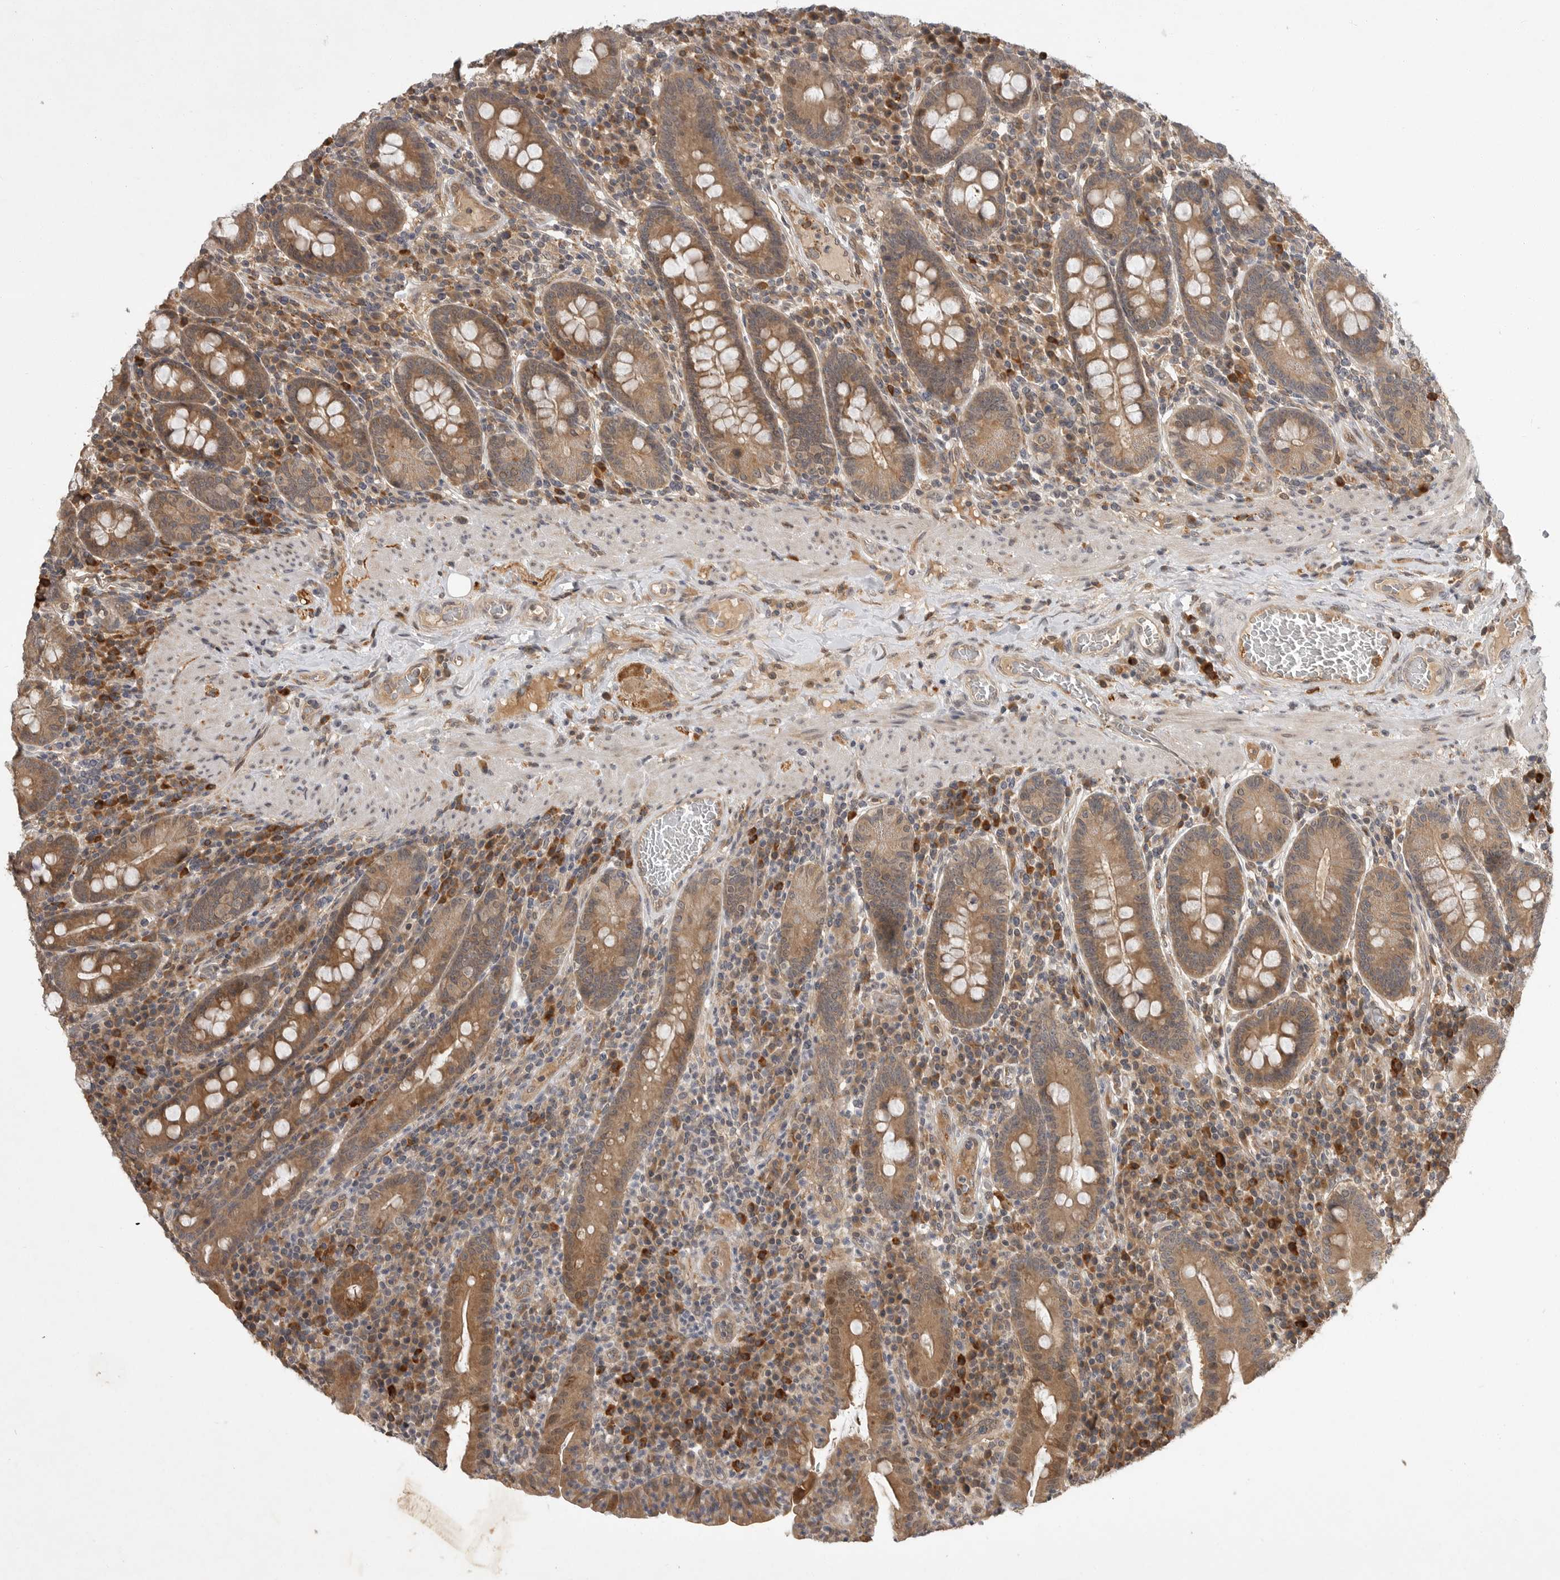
{"staining": {"intensity": "moderate", "quantity": ">75%", "location": "cytoplasmic/membranous"}, "tissue": "duodenum", "cell_type": "Glandular cells", "image_type": "normal", "snomed": [{"axis": "morphology", "description": "Normal tissue, NOS"}, {"axis": "morphology", "description": "Adenocarcinoma, NOS"}, {"axis": "topography", "description": "Pancreas"}, {"axis": "topography", "description": "Duodenum"}], "caption": "Immunohistochemical staining of unremarkable human duodenum shows medium levels of moderate cytoplasmic/membranous positivity in approximately >75% of glandular cells. (IHC, brightfield microscopy, high magnification).", "gene": "OSBPL9", "patient": {"sex": "male", "age": 50}}